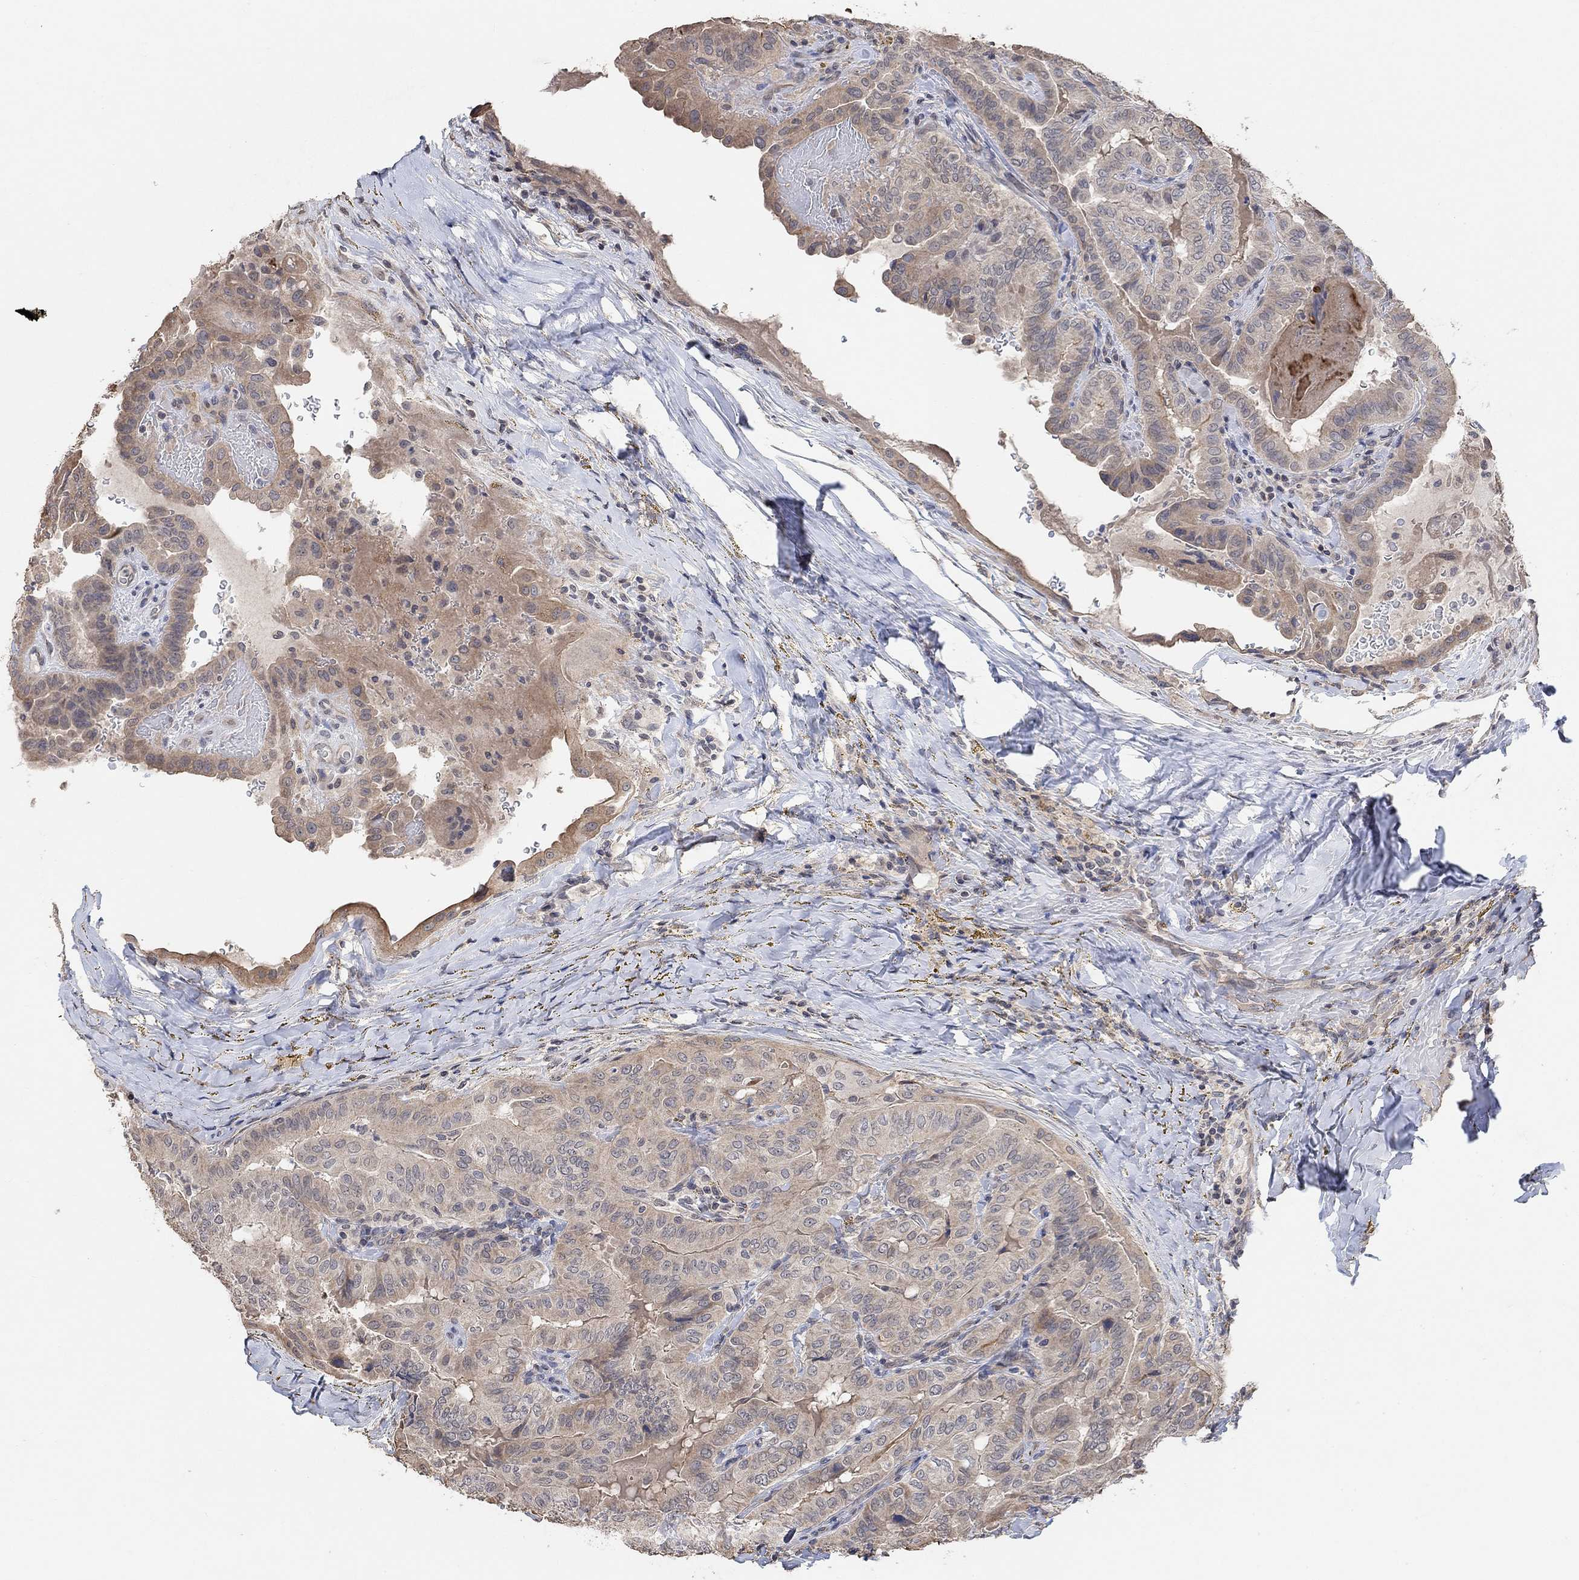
{"staining": {"intensity": "weak", "quantity": "25%-75%", "location": "cytoplasmic/membranous"}, "tissue": "thyroid cancer", "cell_type": "Tumor cells", "image_type": "cancer", "snomed": [{"axis": "morphology", "description": "Papillary adenocarcinoma, NOS"}, {"axis": "topography", "description": "Thyroid gland"}], "caption": "Immunohistochemistry (IHC) image of human thyroid papillary adenocarcinoma stained for a protein (brown), which exhibits low levels of weak cytoplasmic/membranous positivity in approximately 25%-75% of tumor cells.", "gene": "UNC5B", "patient": {"sex": "female", "age": 68}}